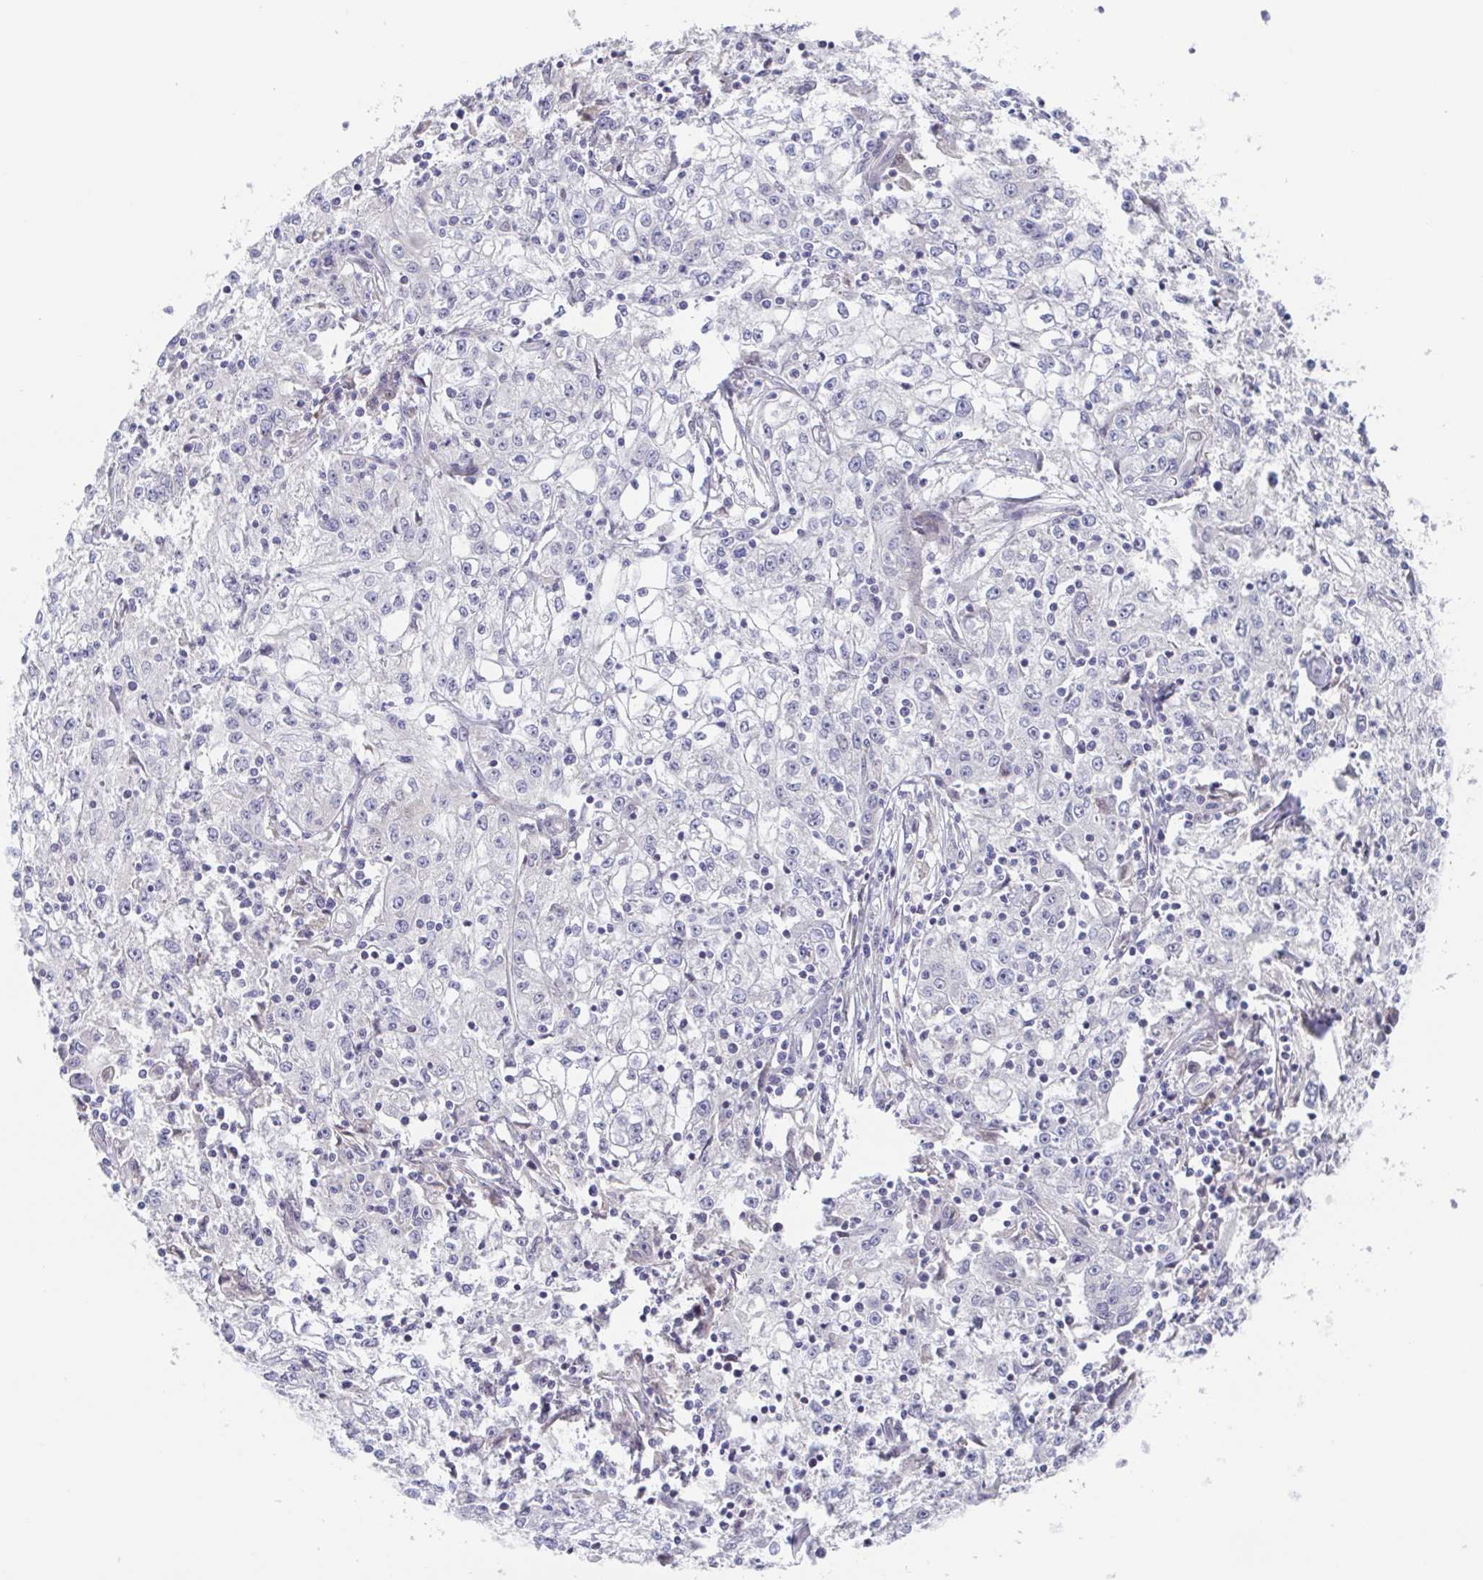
{"staining": {"intensity": "negative", "quantity": "none", "location": "none"}, "tissue": "cervical cancer", "cell_type": "Tumor cells", "image_type": "cancer", "snomed": [{"axis": "morphology", "description": "Squamous cell carcinoma, NOS"}, {"axis": "topography", "description": "Cervix"}], "caption": "A high-resolution histopathology image shows IHC staining of cervical cancer, which reveals no significant staining in tumor cells. Nuclei are stained in blue.", "gene": "POU2F3", "patient": {"sex": "female", "age": 85}}